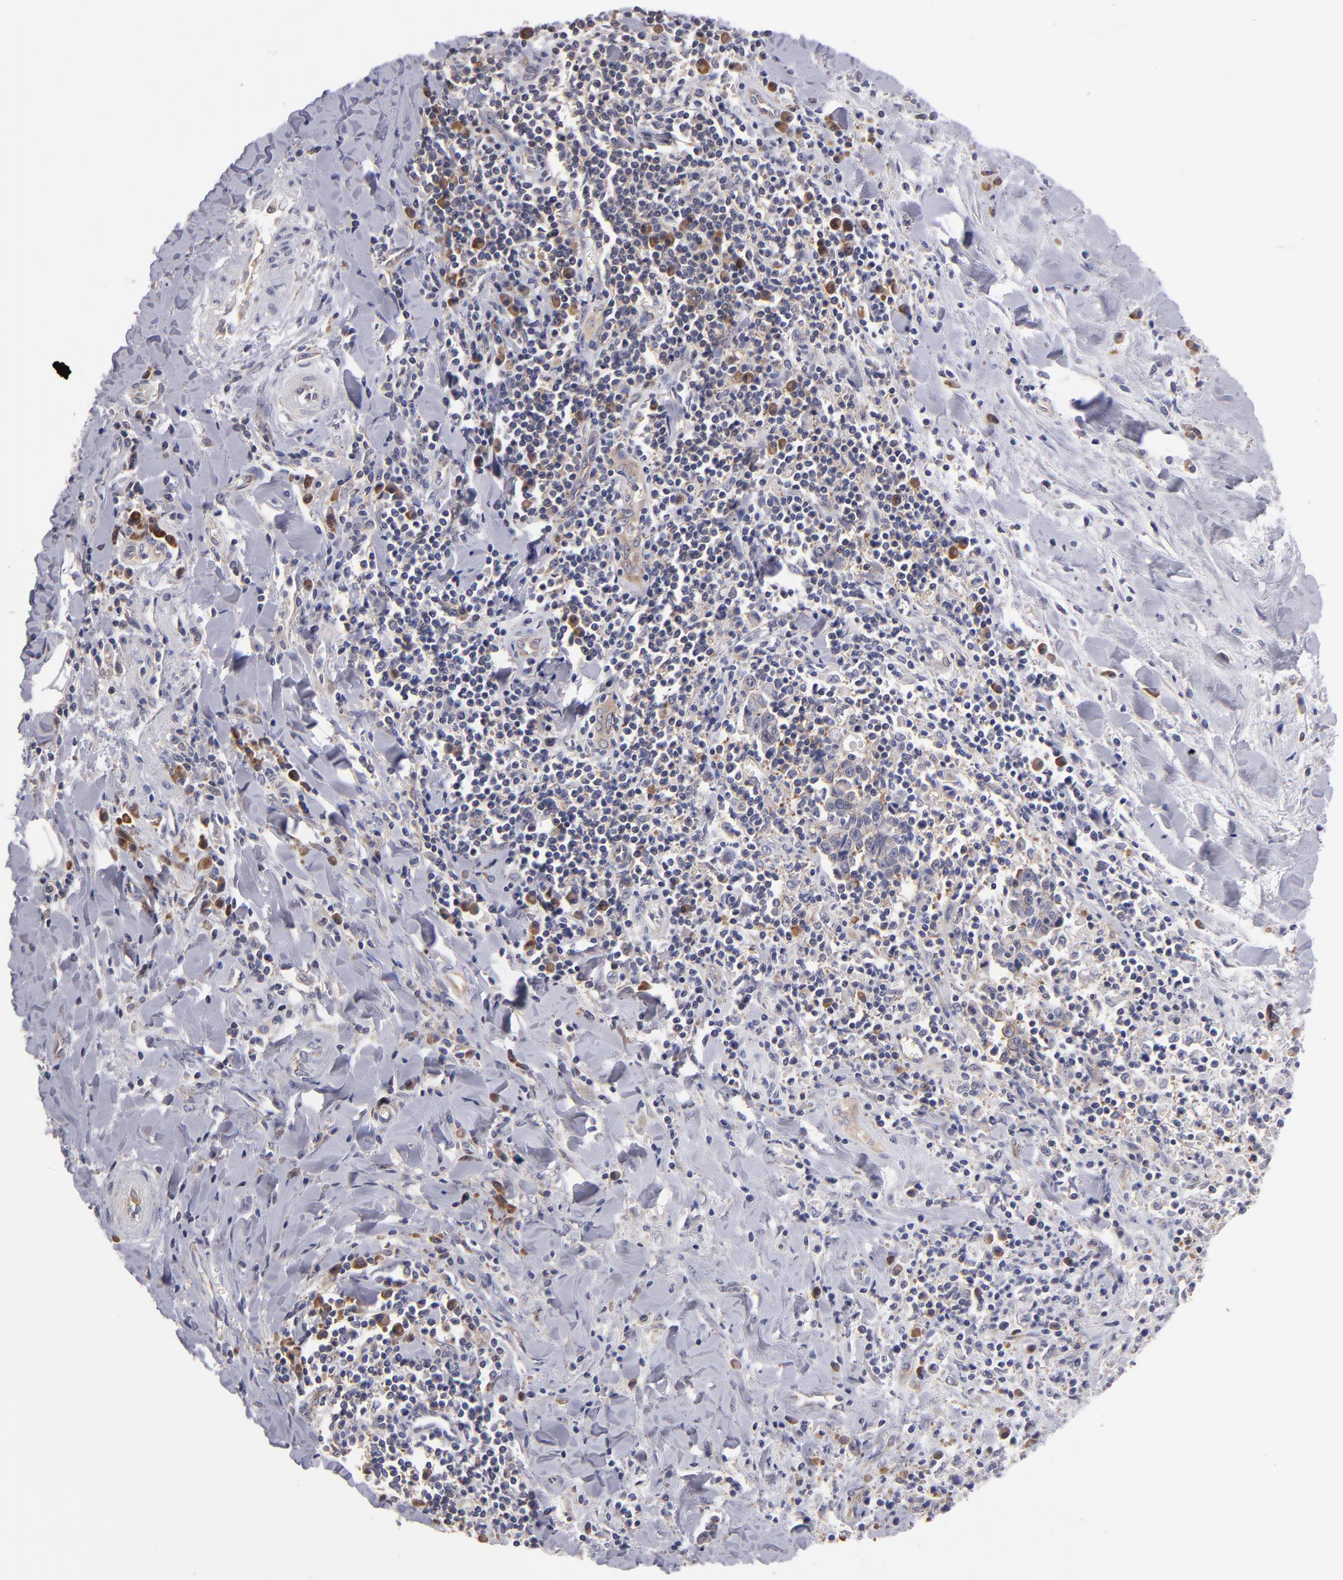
{"staining": {"intensity": "weak", "quantity": "25%-75%", "location": "cytoplasmic/membranous"}, "tissue": "liver cancer", "cell_type": "Tumor cells", "image_type": "cancer", "snomed": [{"axis": "morphology", "description": "Cholangiocarcinoma"}, {"axis": "topography", "description": "Liver"}], "caption": "A histopathology image showing weak cytoplasmic/membranous staining in approximately 25%-75% of tumor cells in cholangiocarcinoma (liver), as visualized by brown immunohistochemical staining.", "gene": "EIF3L", "patient": {"sex": "male", "age": 57}}